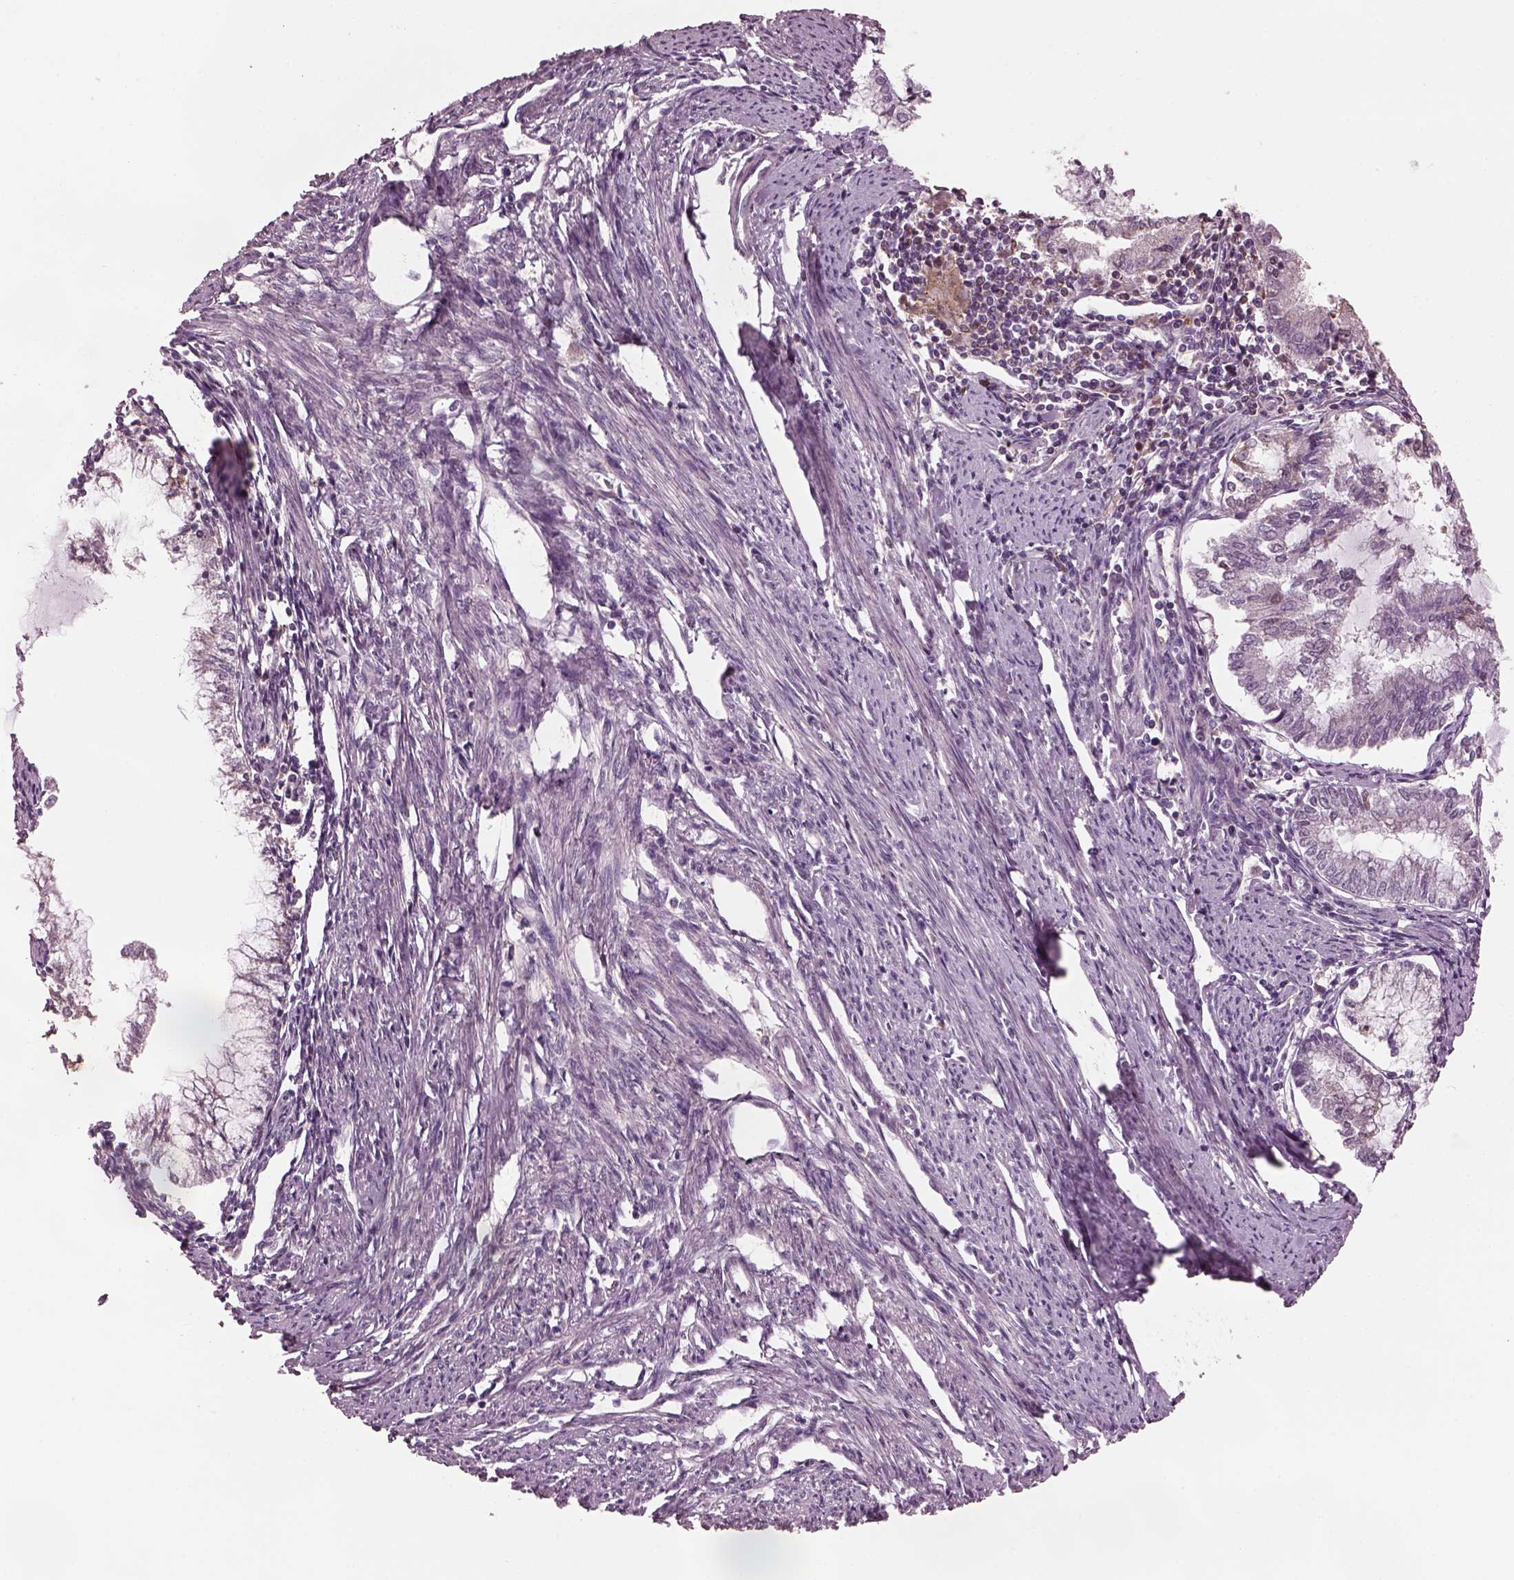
{"staining": {"intensity": "negative", "quantity": "none", "location": "none"}, "tissue": "endometrial cancer", "cell_type": "Tumor cells", "image_type": "cancer", "snomed": [{"axis": "morphology", "description": "Adenocarcinoma, NOS"}, {"axis": "topography", "description": "Endometrium"}], "caption": "Tumor cells show no significant expression in adenocarcinoma (endometrial). Nuclei are stained in blue.", "gene": "SRI", "patient": {"sex": "female", "age": 79}}